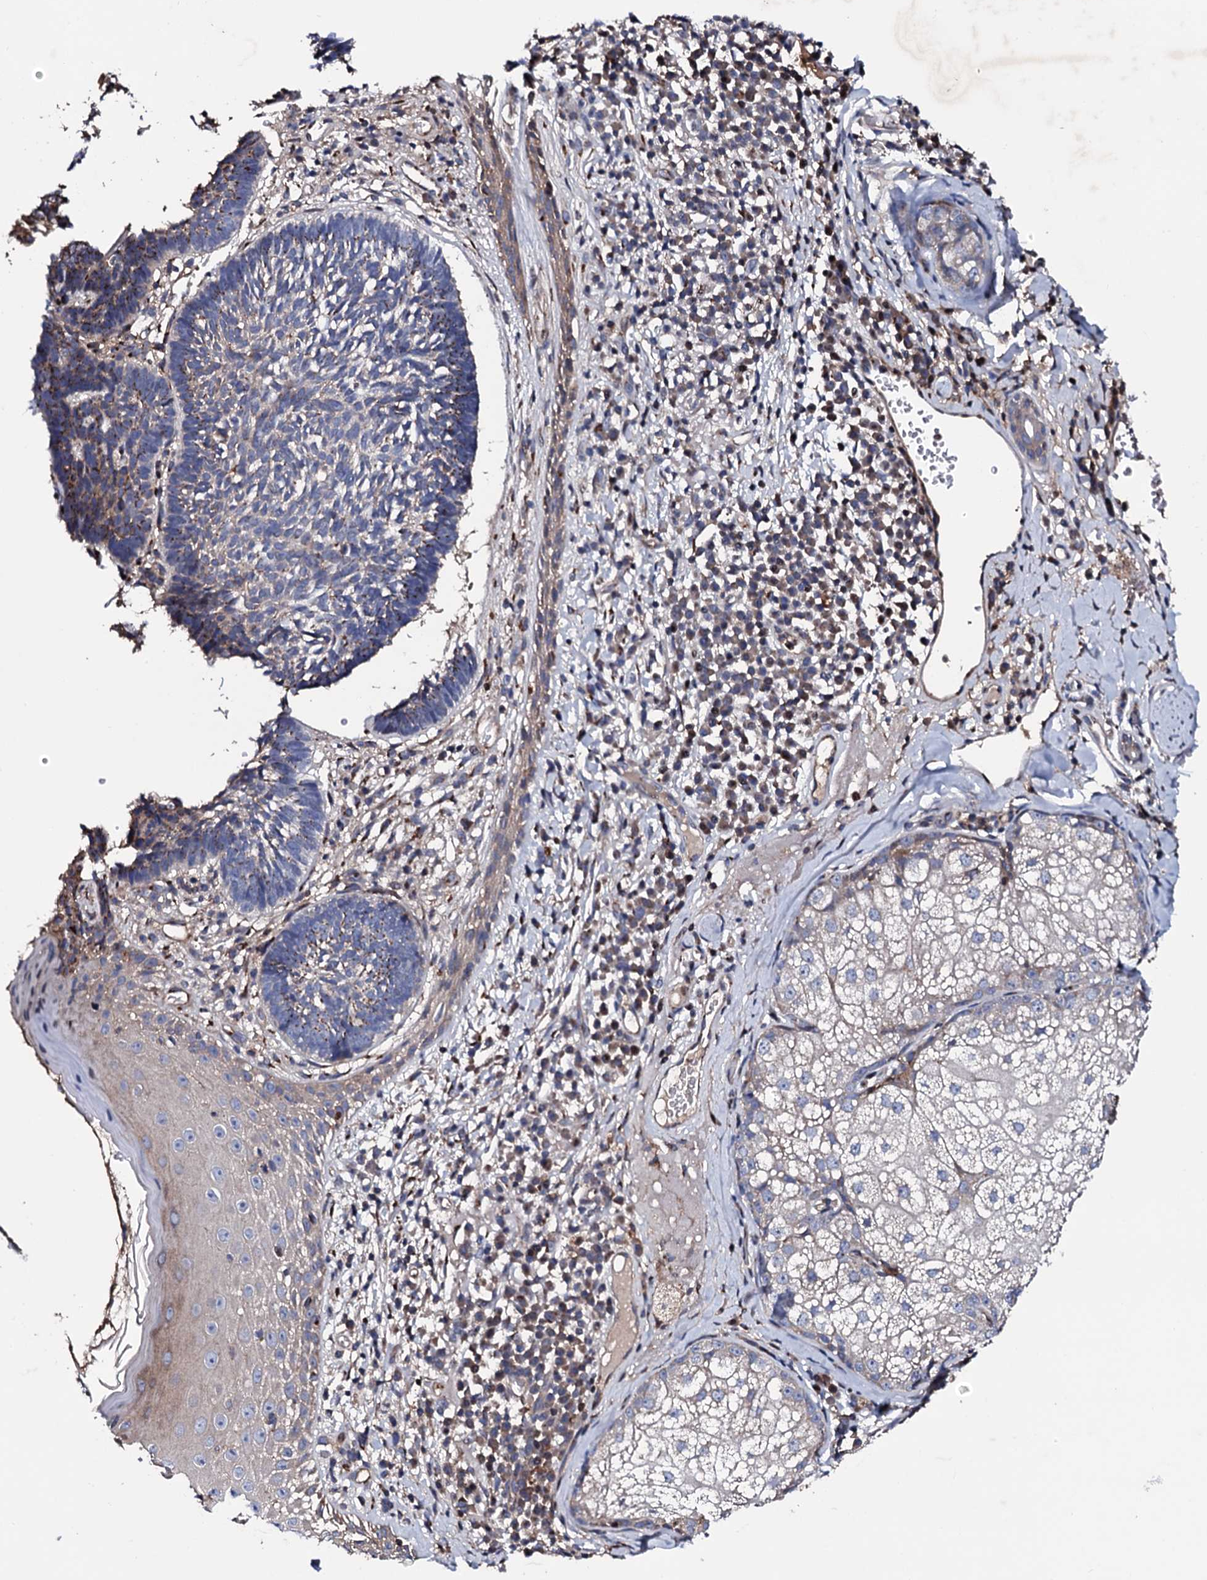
{"staining": {"intensity": "weak", "quantity": "25%-75%", "location": "cytoplasmic/membranous"}, "tissue": "skin cancer", "cell_type": "Tumor cells", "image_type": "cancer", "snomed": [{"axis": "morphology", "description": "Basal cell carcinoma"}, {"axis": "topography", "description": "Skin"}], "caption": "This is a micrograph of immunohistochemistry staining of skin cancer (basal cell carcinoma), which shows weak staining in the cytoplasmic/membranous of tumor cells.", "gene": "PLET1", "patient": {"sex": "male", "age": 88}}